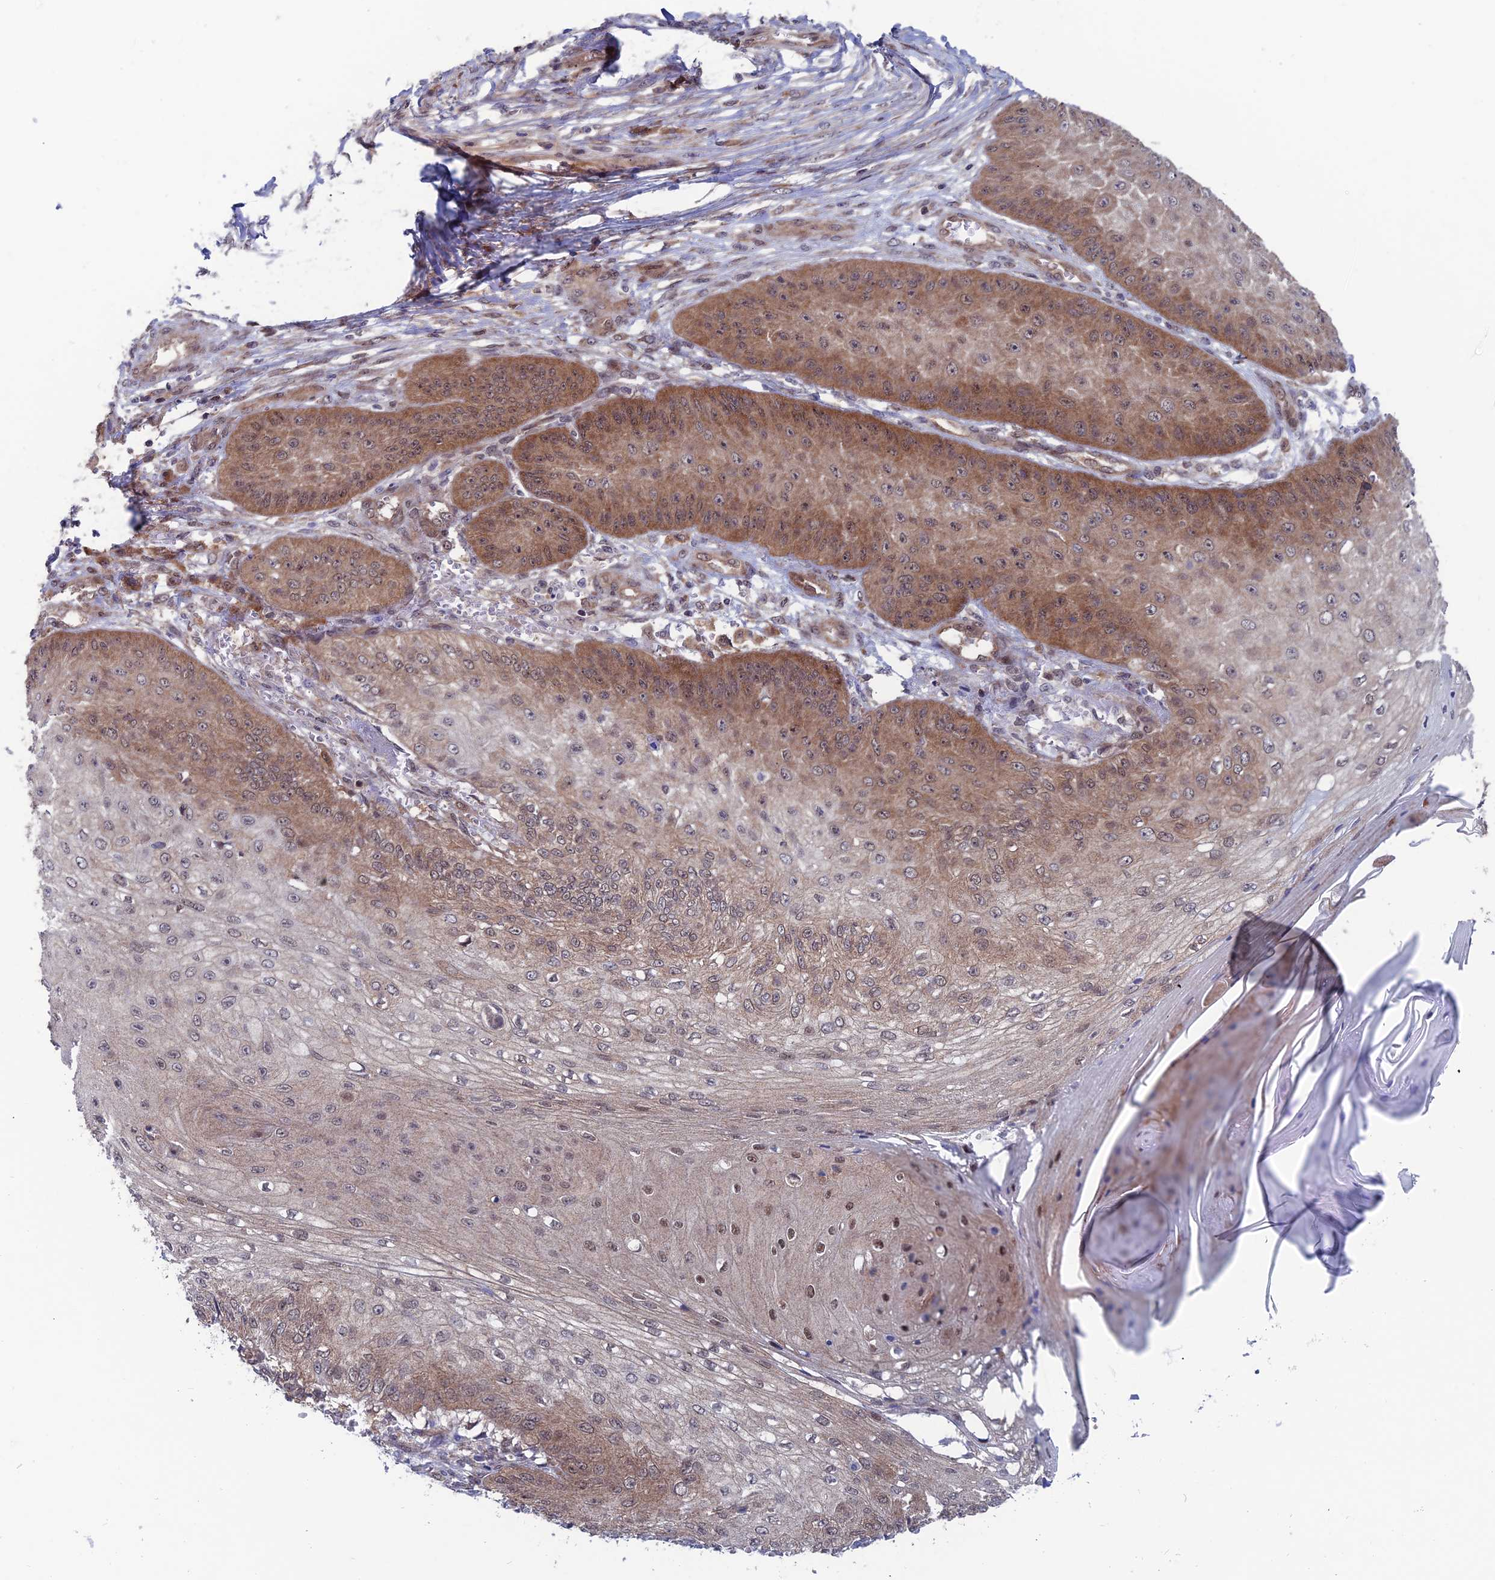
{"staining": {"intensity": "moderate", "quantity": ">75%", "location": "cytoplasmic/membranous,nuclear"}, "tissue": "skin cancer", "cell_type": "Tumor cells", "image_type": "cancer", "snomed": [{"axis": "morphology", "description": "Squamous cell carcinoma, NOS"}, {"axis": "topography", "description": "Skin"}], "caption": "Squamous cell carcinoma (skin) stained for a protein shows moderate cytoplasmic/membranous and nuclear positivity in tumor cells.", "gene": "IGBP1", "patient": {"sex": "male", "age": 70}}